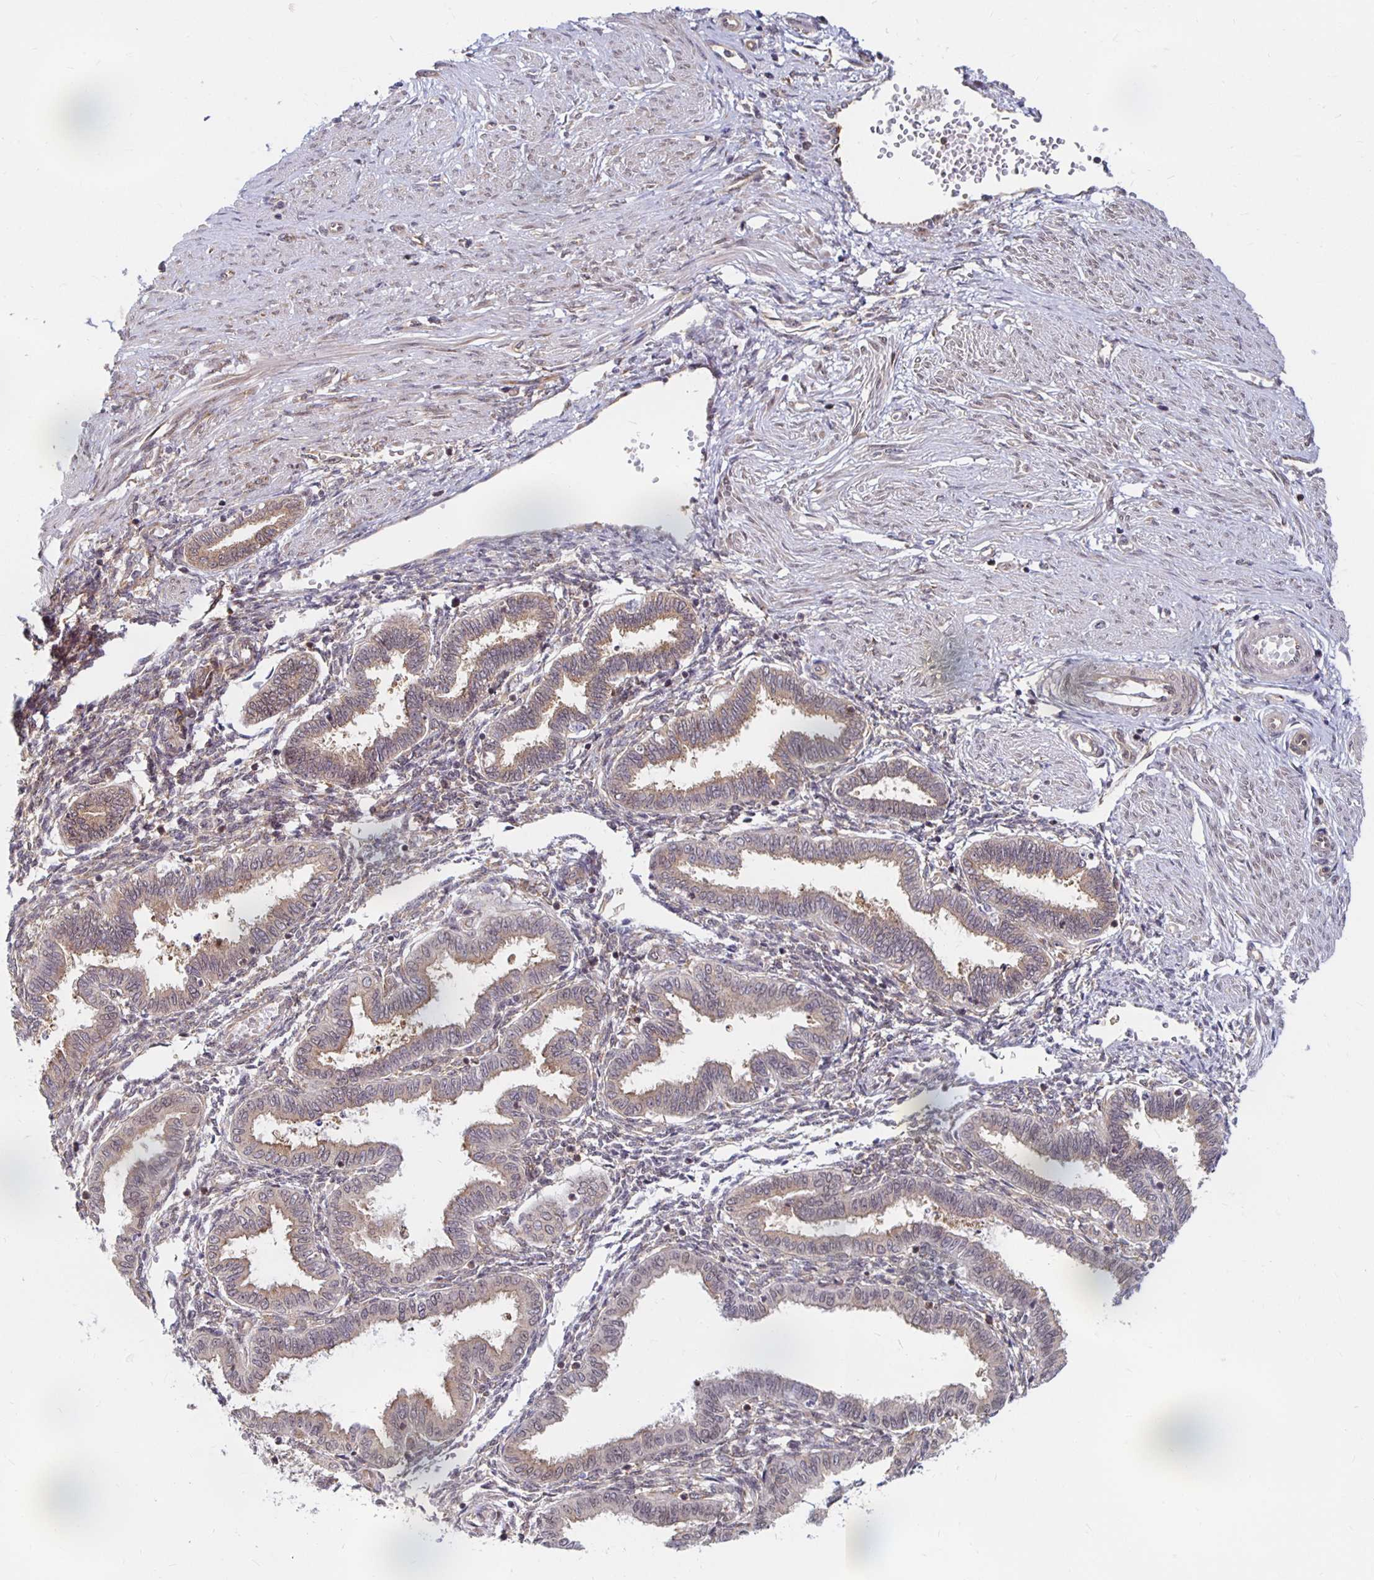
{"staining": {"intensity": "weak", "quantity": "<25%", "location": "cytoplasmic/membranous"}, "tissue": "endometrium", "cell_type": "Cells in endometrial stroma", "image_type": "normal", "snomed": [{"axis": "morphology", "description": "Normal tissue, NOS"}, {"axis": "topography", "description": "Endometrium"}], "caption": "A high-resolution histopathology image shows immunohistochemistry (IHC) staining of benign endometrium, which exhibits no significant positivity in cells in endometrial stroma.", "gene": "PDAP1", "patient": {"sex": "female", "age": 33}}